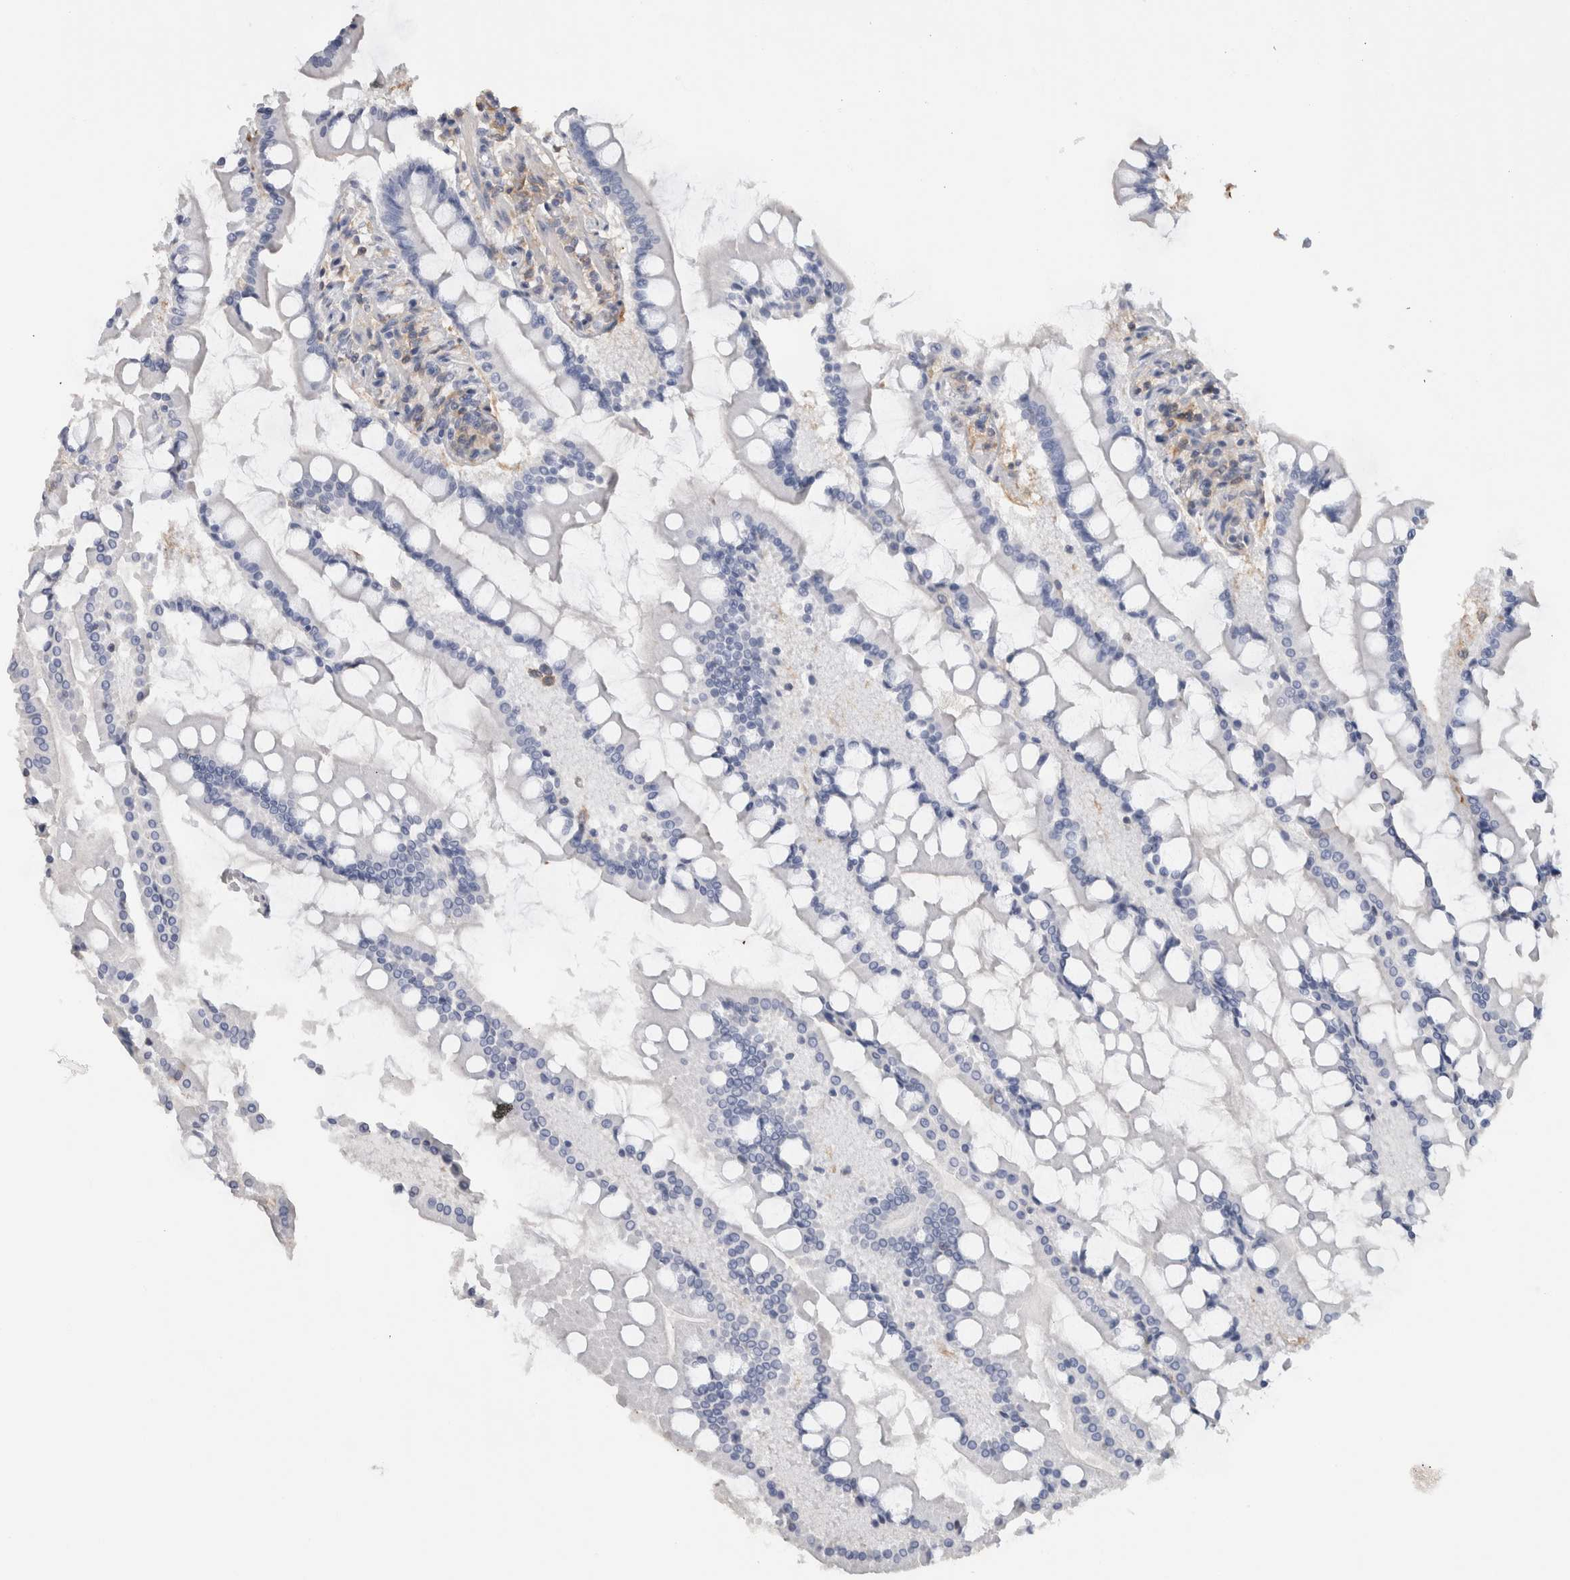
{"staining": {"intensity": "negative", "quantity": "none", "location": "none"}, "tissue": "small intestine", "cell_type": "Glandular cells", "image_type": "normal", "snomed": [{"axis": "morphology", "description": "Normal tissue, NOS"}, {"axis": "topography", "description": "Small intestine"}], "caption": "Immunohistochemical staining of normal small intestine exhibits no significant expression in glandular cells.", "gene": "SCRN1", "patient": {"sex": "male", "age": 41}}